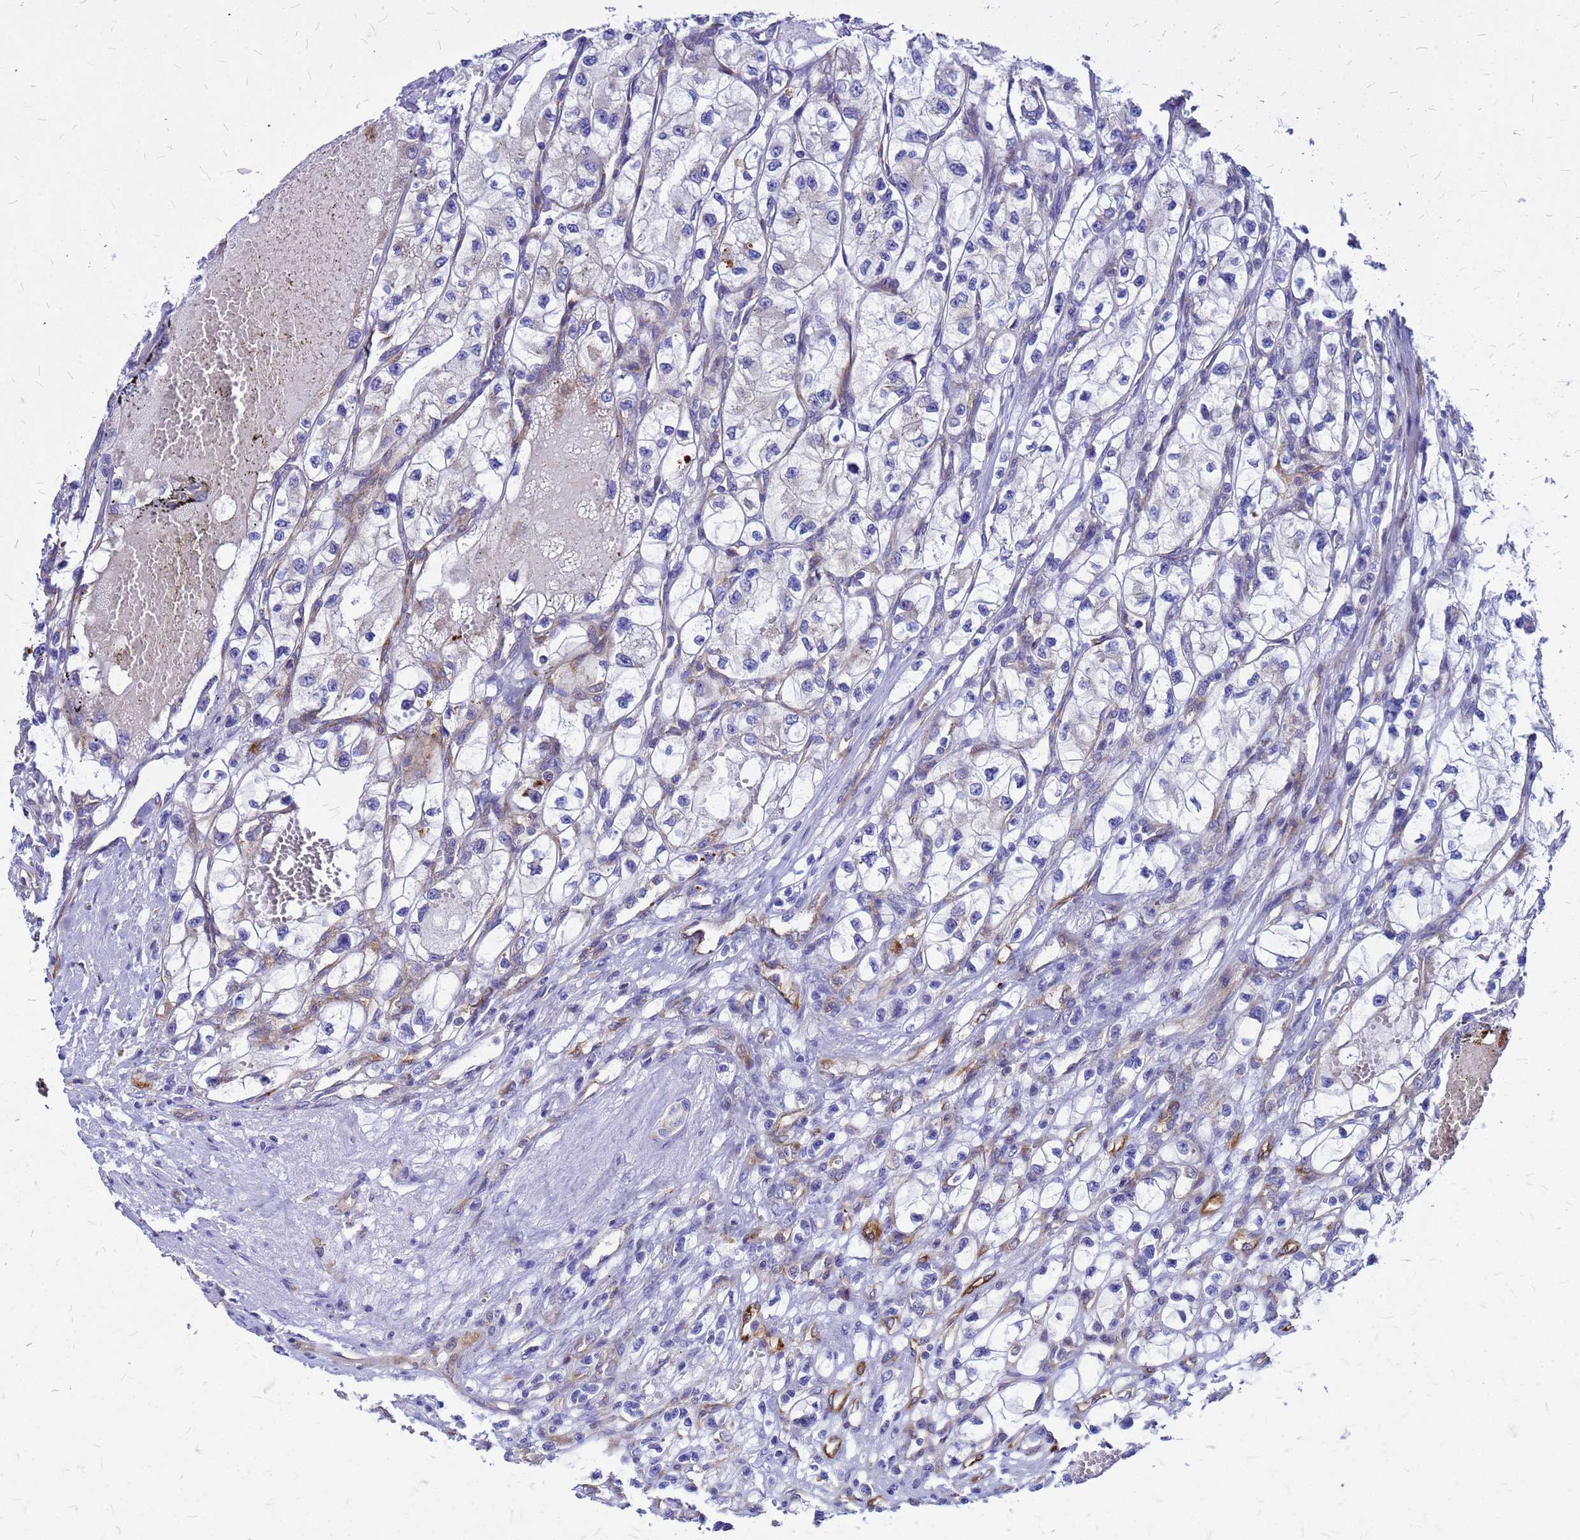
{"staining": {"intensity": "negative", "quantity": "none", "location": "none"}, "tissue": "renal cancer", "cell_type": "Tumor cells", "image_type": "cancer", "snomed": [{"axis": "morphology", "description": "Adenocarcinoma, NOS"}, {"axis": "topography", "description": "Kidney"}], "caption": "High magnification brightfield microscopy of renal adenocarcinoma stained with DAB (brown) and counterstained with hematoxylin (blue): tumor cells show no significant staining.", "gene": "NOSTRIN", "patient": {"sex": "female", "age": 57}}